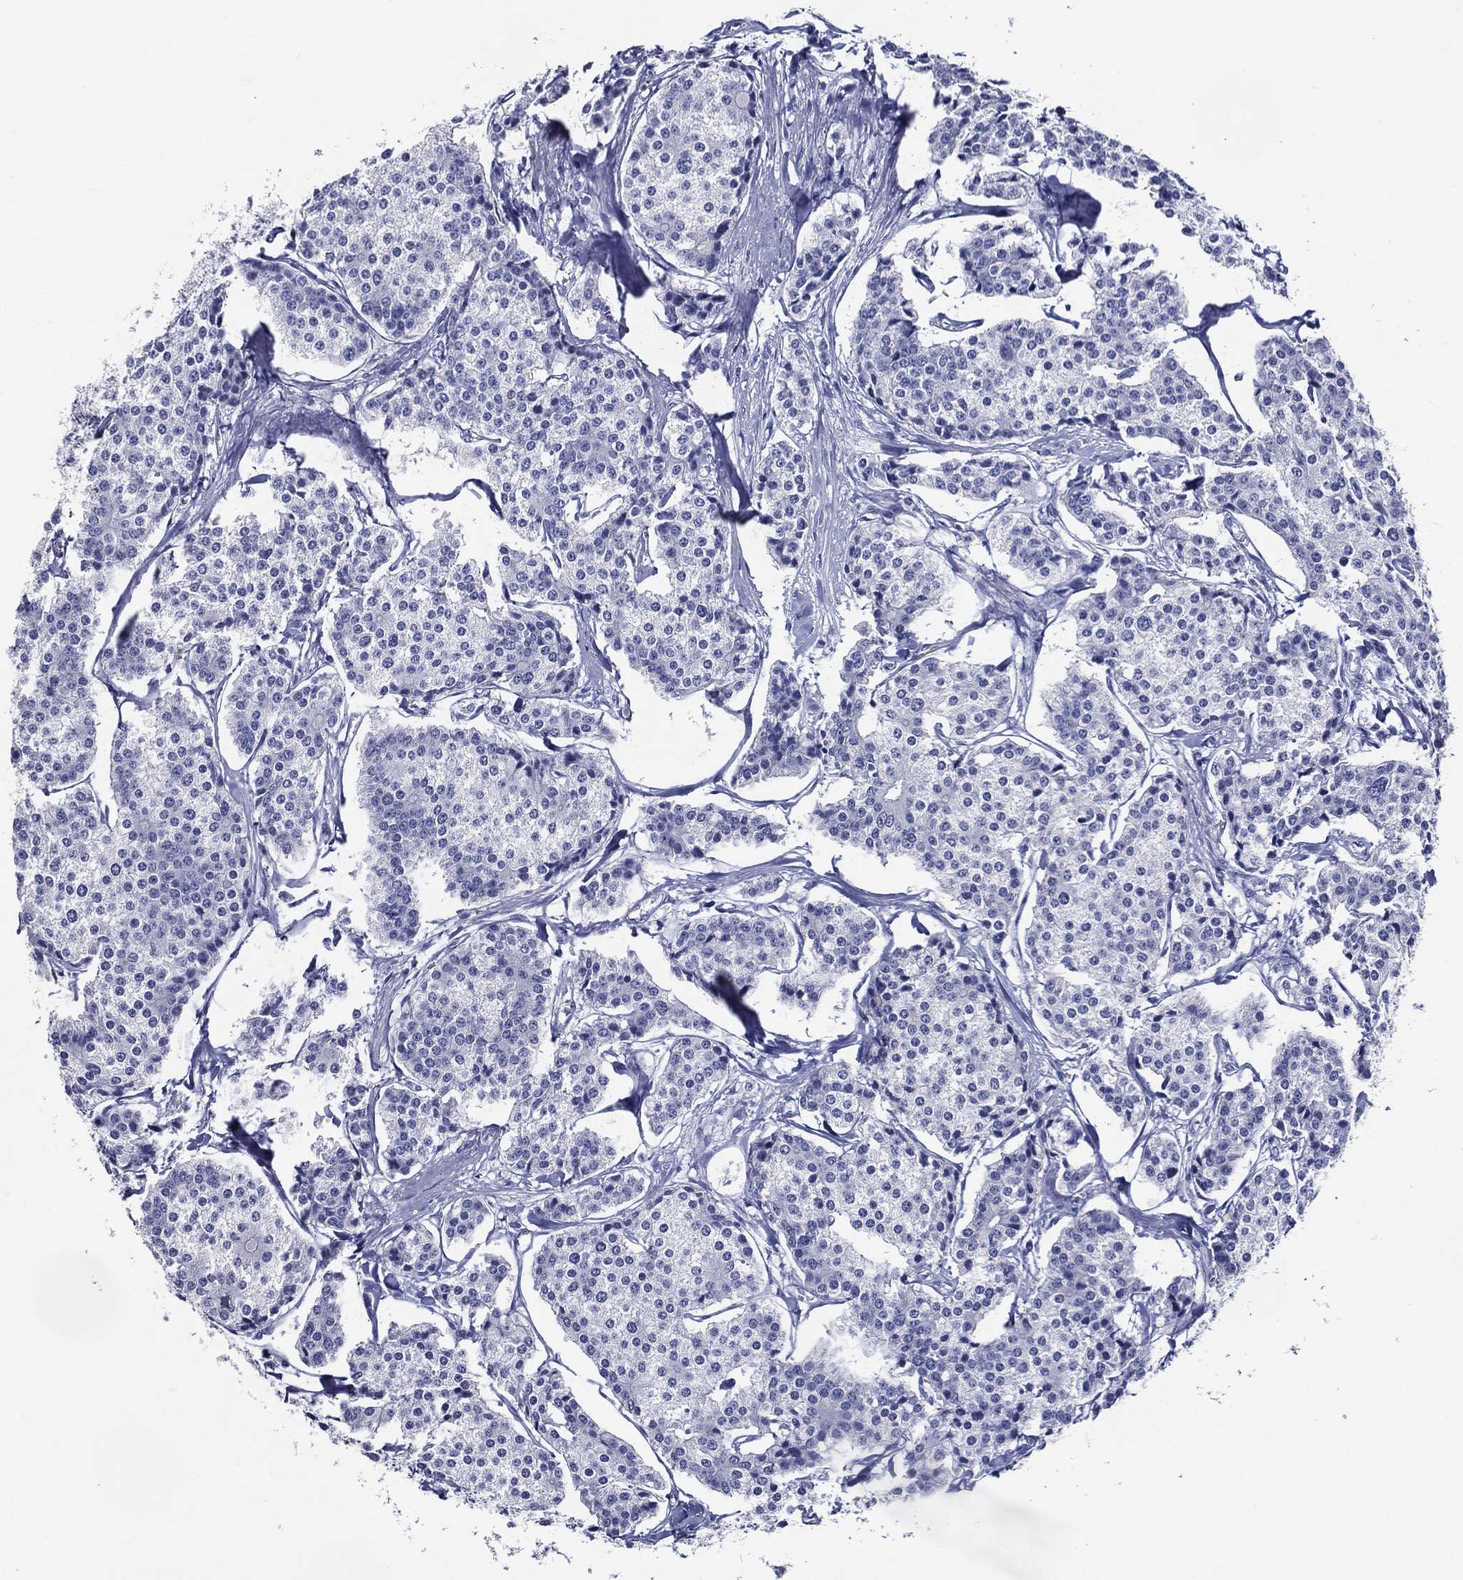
{"staining": {"intensity": "negative", "quantity": "none", "location": "none"}, "tissue": "carcinoid", "cell_type": "Tumor cells", "image_type": "cancer", "snomed": [{"axis": "morphology", "description": "Carcinoid, malignant, NOS"}, {"axis": "topography", "description": "Small intestine"}], "caption": "Human carcinoid stained for a protein using immunohistochemistry (IHC) demonstrates no positivity in tumor cells.", "gene": "ACE2", "patient": {"sex": "female", "age": 65}}